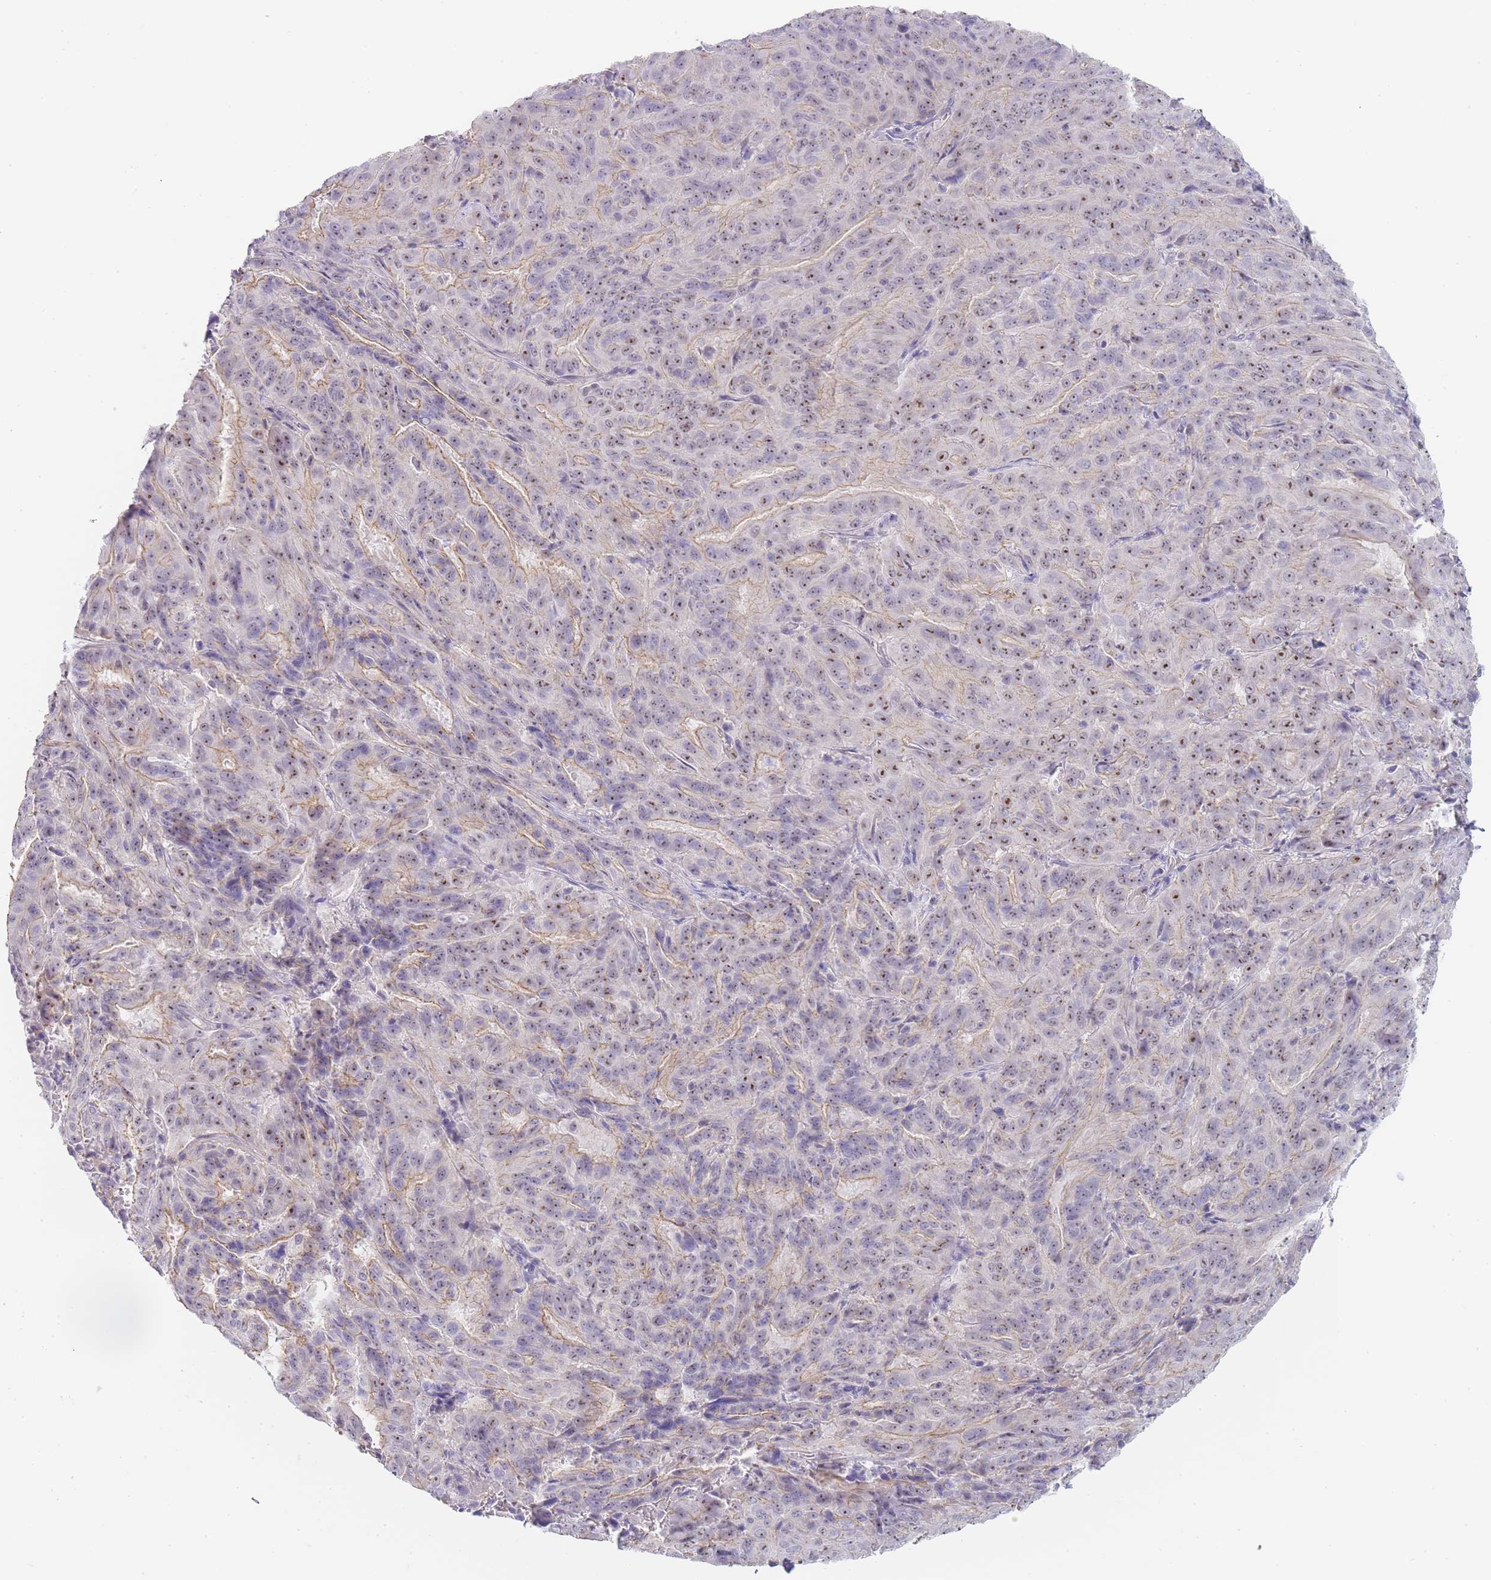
{"staining": {"intensity": "weak", "quantity": ">75%", "location": "nuclear"}, "tissue": "pancreatic cancer", "cell_type": "Tumor cells", "image_type": "cancer", "snomed": [{"axis": "morphology", "description": "Adenocarcinoma, NOS"}, {"axis": "topography", "description": "Pancreas"}], "caption": "An immunohistochemistry histopathology image of tumor tissue is shown. Protein staining in brown labels weak nuclear positivity in pancreatic cancer (adenocarcinoma) within tumor cells.", "gene": "NOP14", "patient": {"sex": "male", "age": 63}}